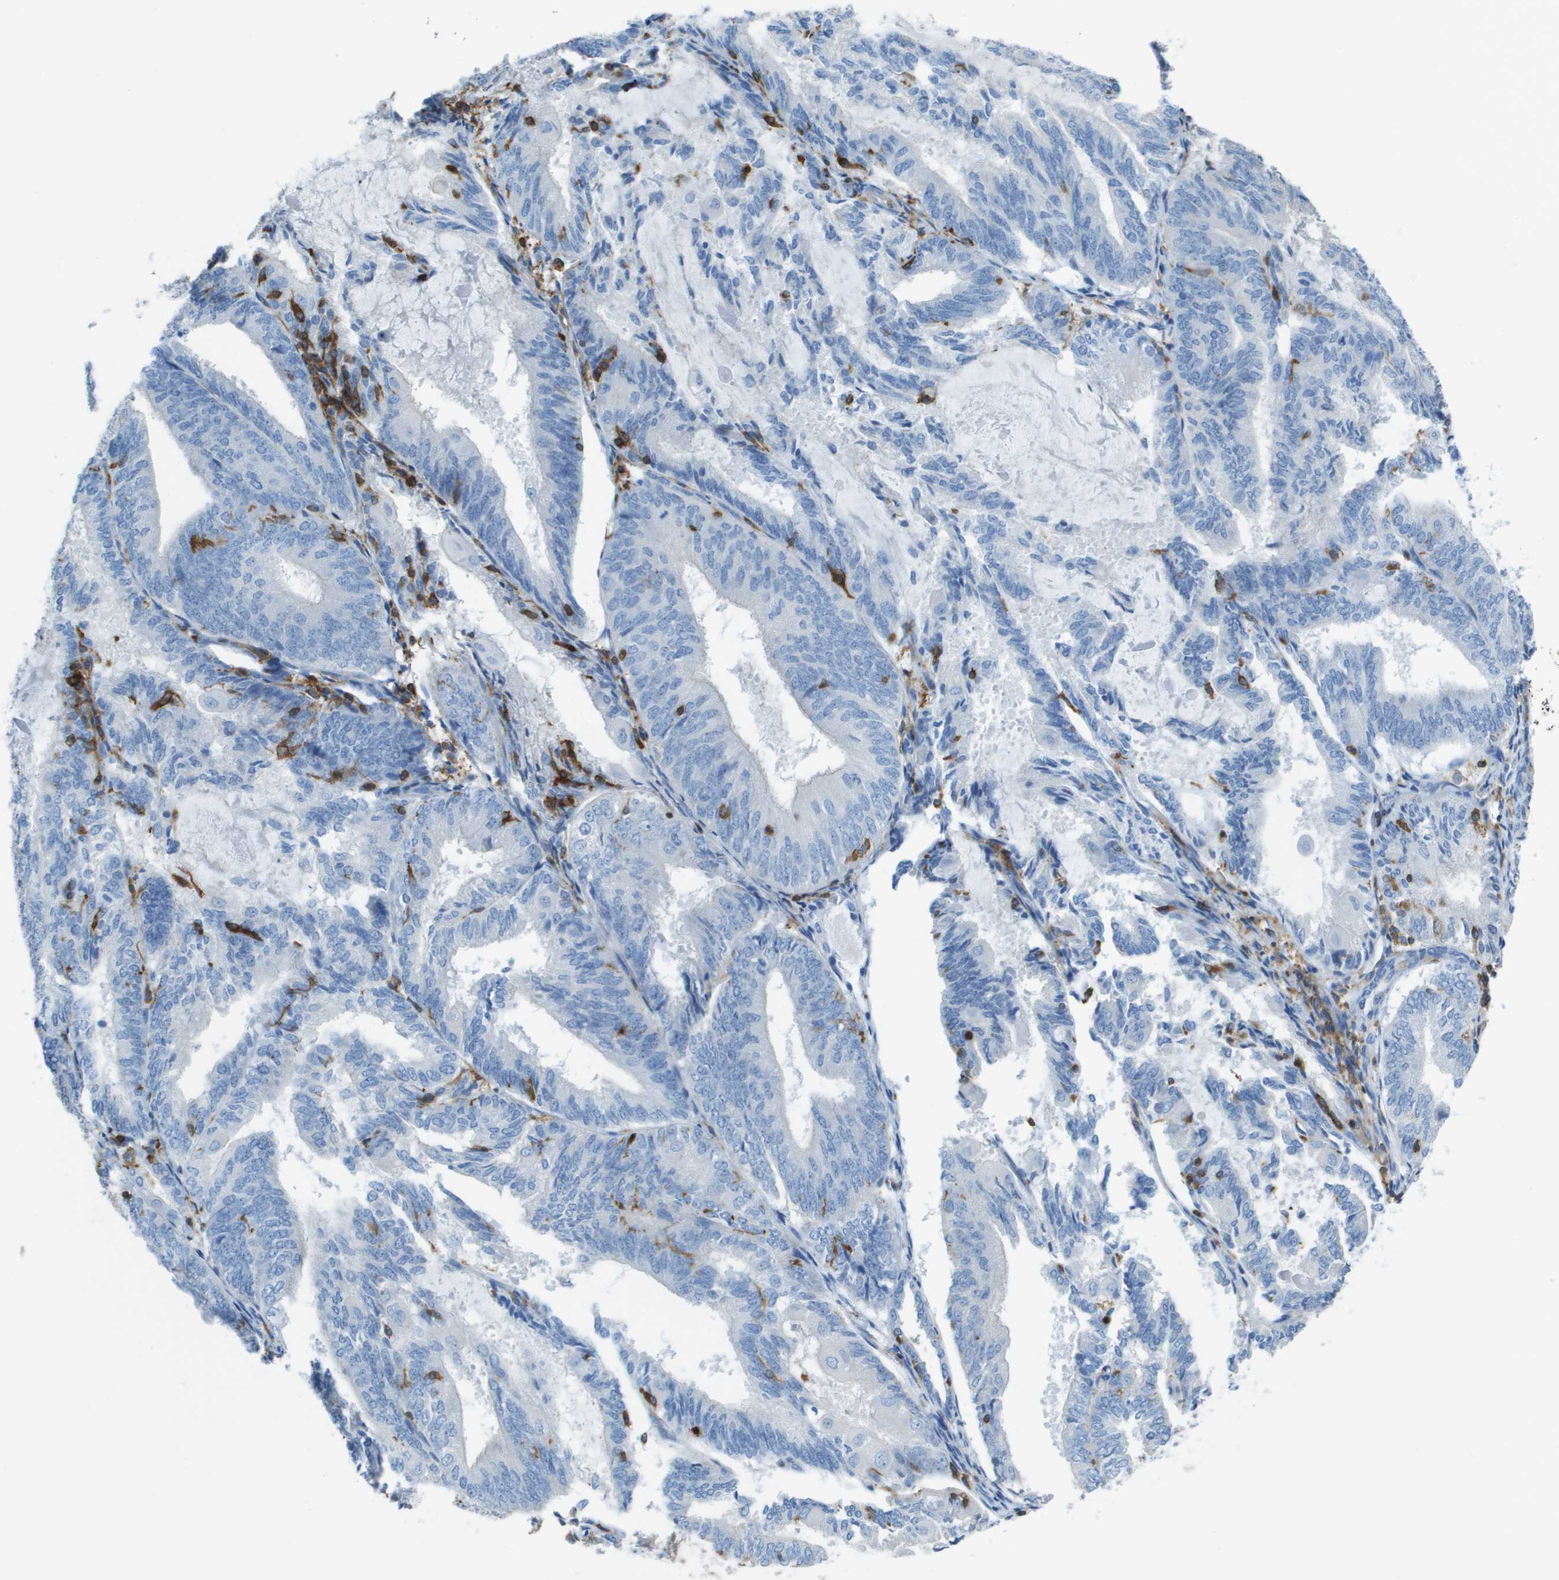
{"staining": {"intensity": "negative", "quantity": "none", "location": "none"}, "tissue": "endometrial cancer", "cell_type": "Tumor cells", "image_type": "cancer", "snomed": [{"axis": "morphology", "description": "Adenocarcinoma, NOS"}, {"axis": "topography", "description": "Endometrium"}], "caption": "DAB (3,3'-diaminobenzidine) immunohistochemical staining of human endometrial cancer shows no significant staining in tumor cells.", "gene": "APBB1IP", "patient": {"sex": "female", "age": 81}}